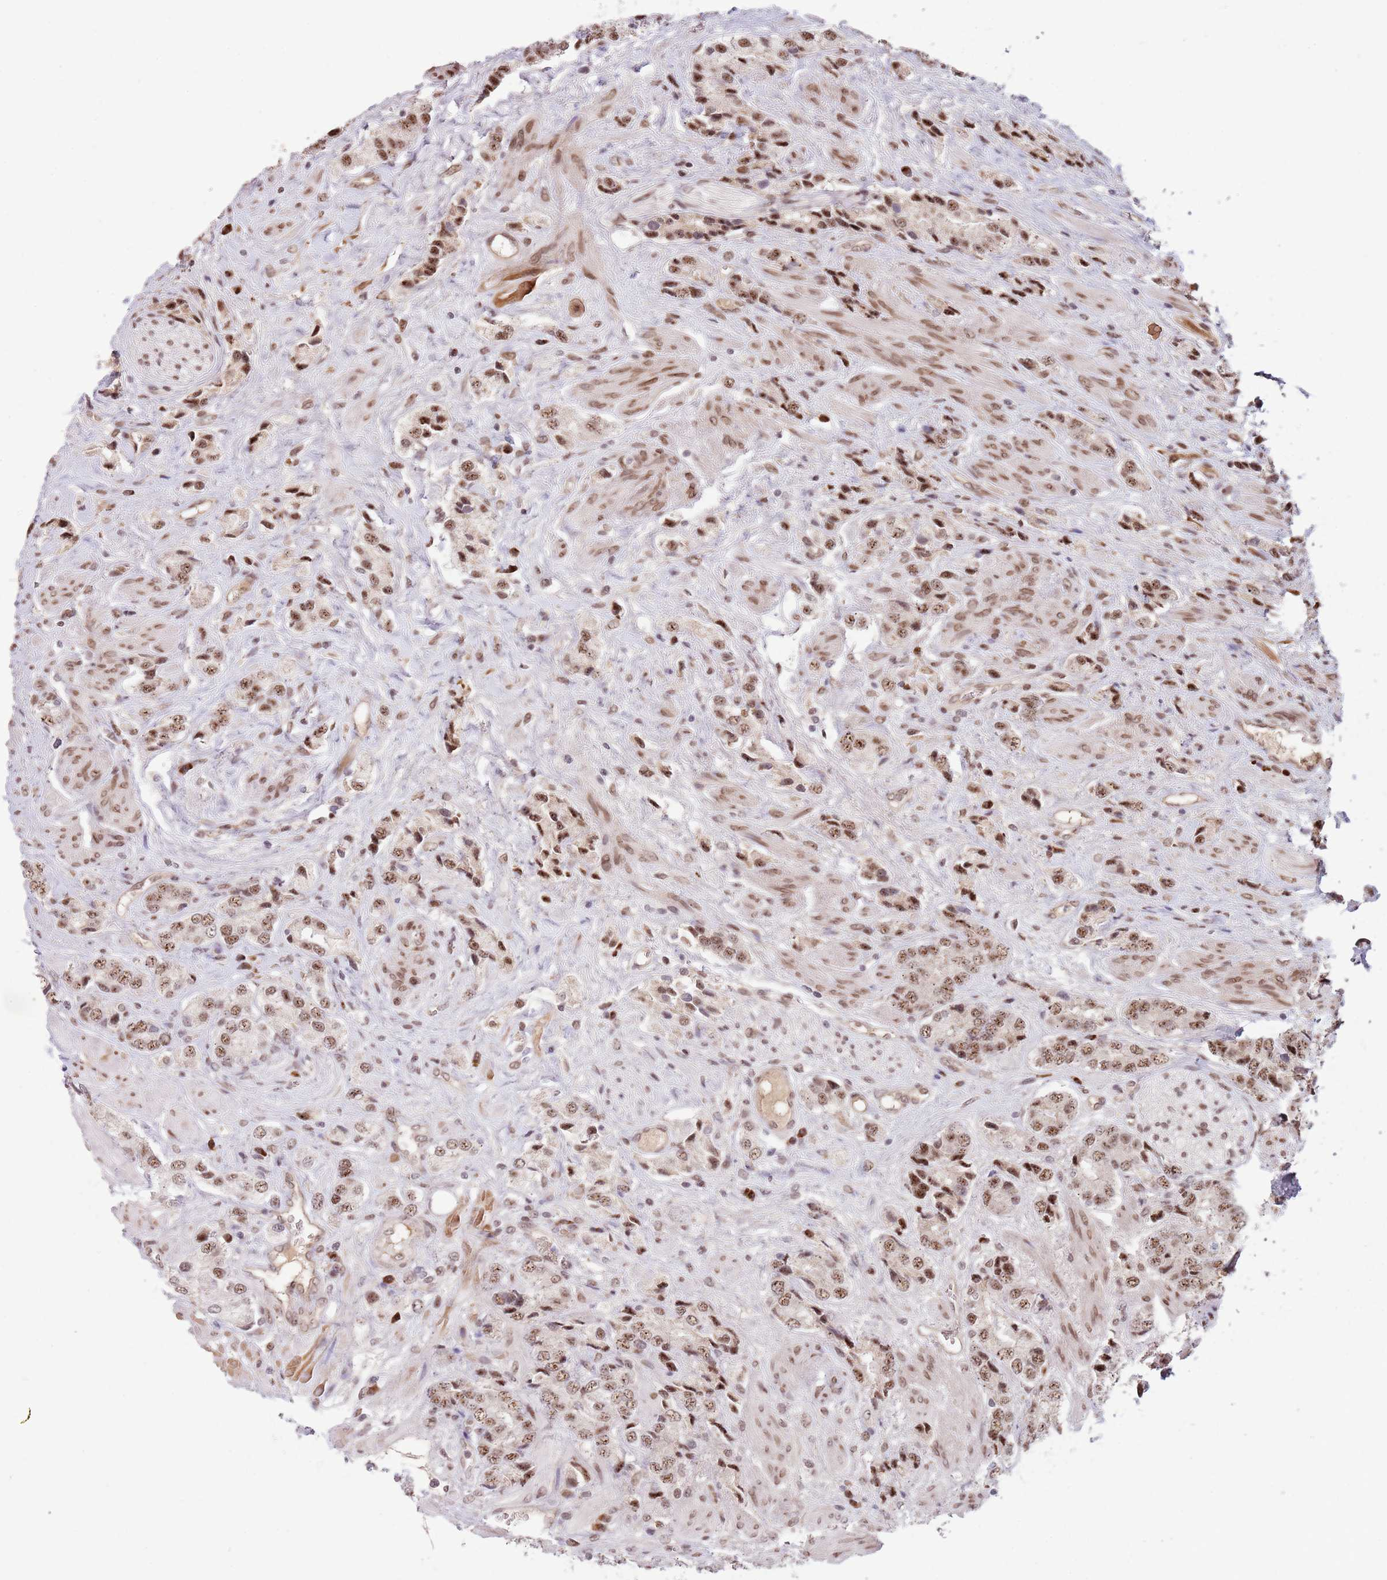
{"staining": {"intensity": "moderate", "quantity": ">75%", "location": "nuclear"}, "tissue": "prostate cancer", "cell_type": "Tumor cells", "image_type": "cancer", "snomed": [{"axis": "morphology", "description": "Adenocarcinoma, High grade"}, {"axis": "topography", "description": "Prostate and seminal vesicle, NOS"}], "caption": "Moderate nuclear protein staining is seen in about >75% of tumor cells in high-grade adenocarcinoma (prostate). (DAB = brown stain, brightfield microscopy at high magnification).", "gene": "SIPA1L3", "patient": {"sex": "male", "age": 64}}